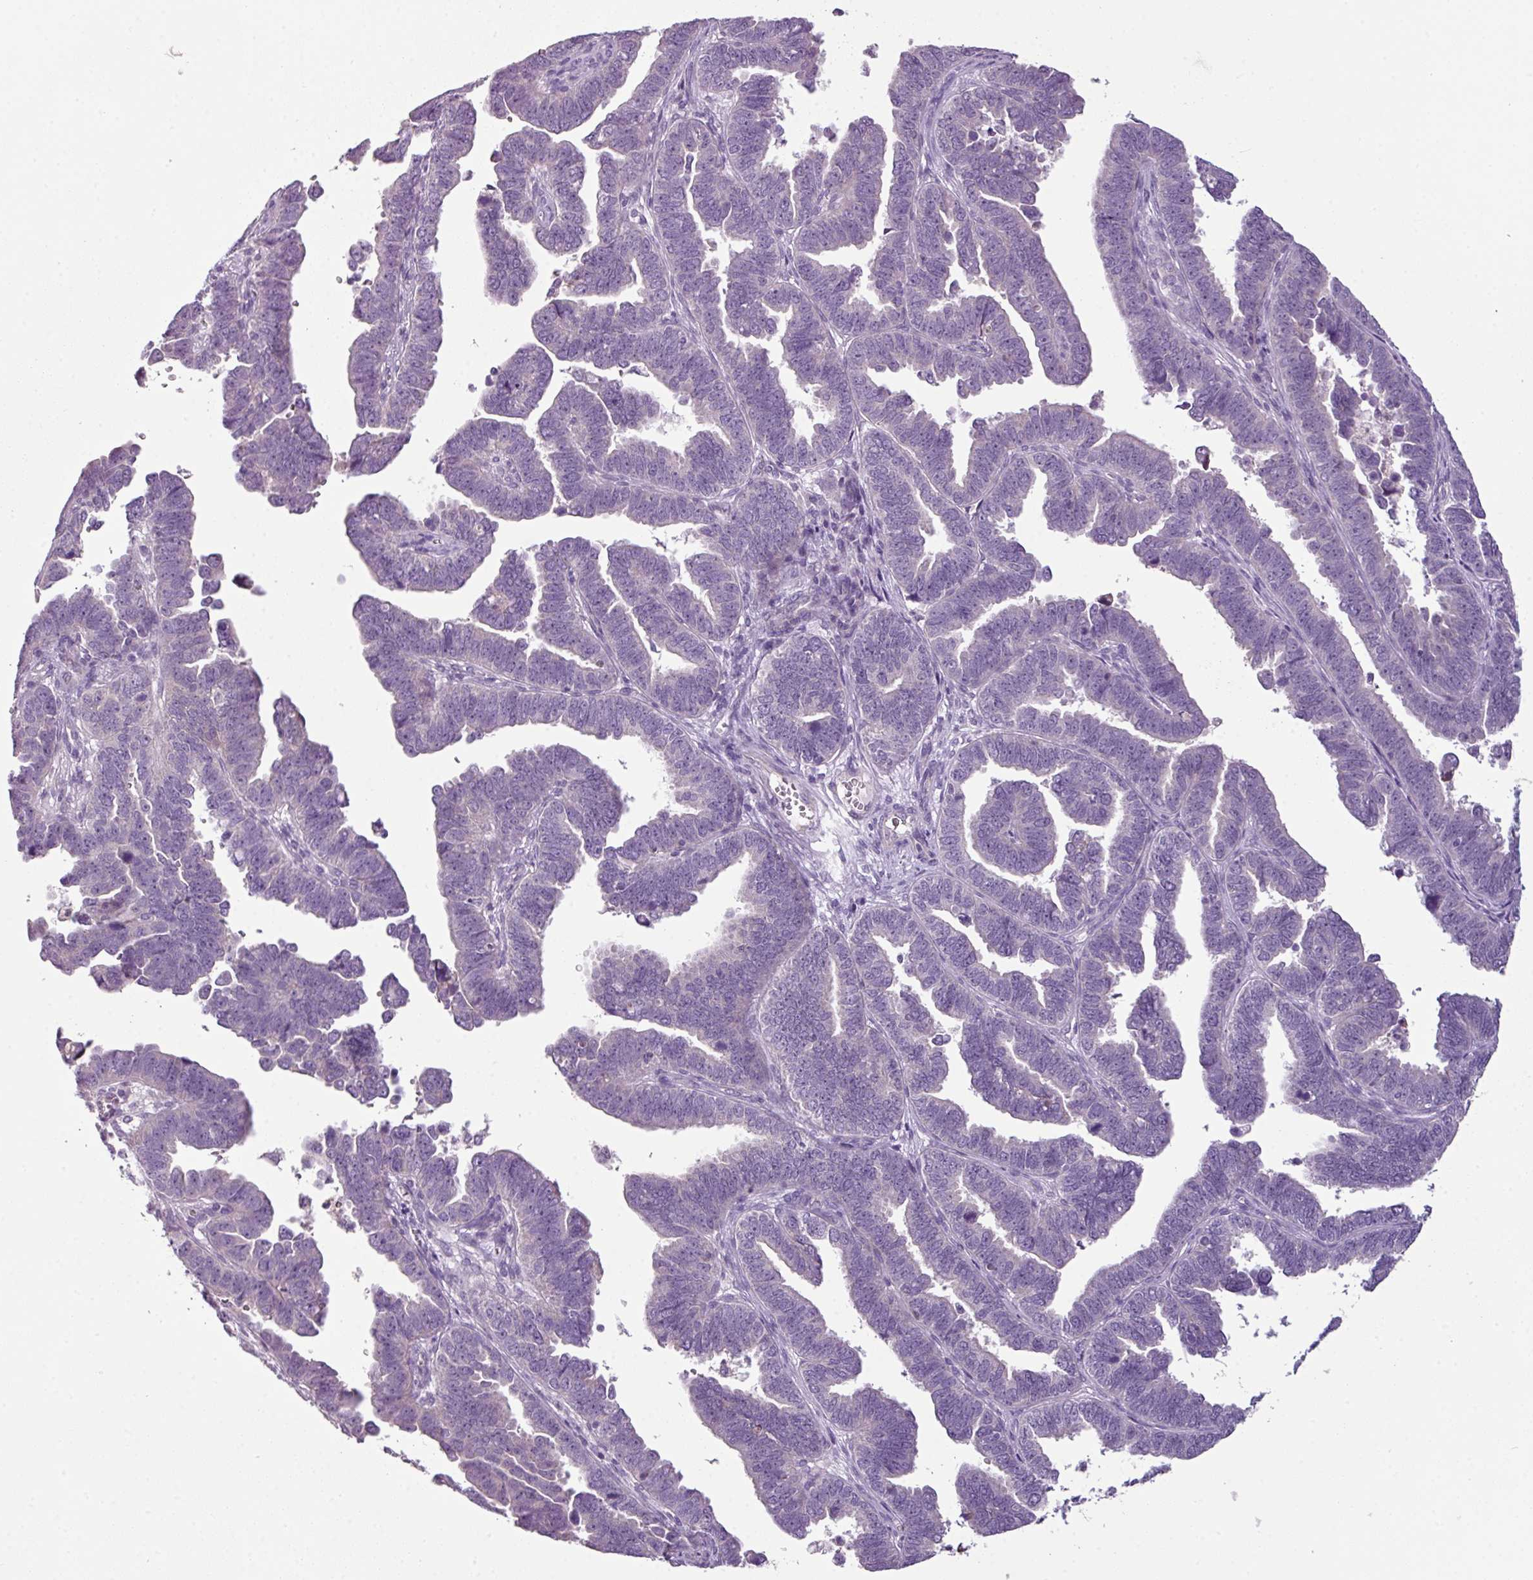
{"staining": {"intensity": "negative", "quantity": "none", "location": "none"}, "tissue": "endometrial cancer", "cell_type": "Tumor cells", "image_type": "cancer", "snomed": [{"axis": "morphology", "description": "Adenocarcinoma, NOS"}, {"axis": "topography", "description": "Endometrium"}], "caption": "Protein analysis of adenocarcinoma (endometrial) exhibits no significant positivity in tumor cells.", "gene": "TMEM178B", "patient": {"sex": "female", "age": 75}}